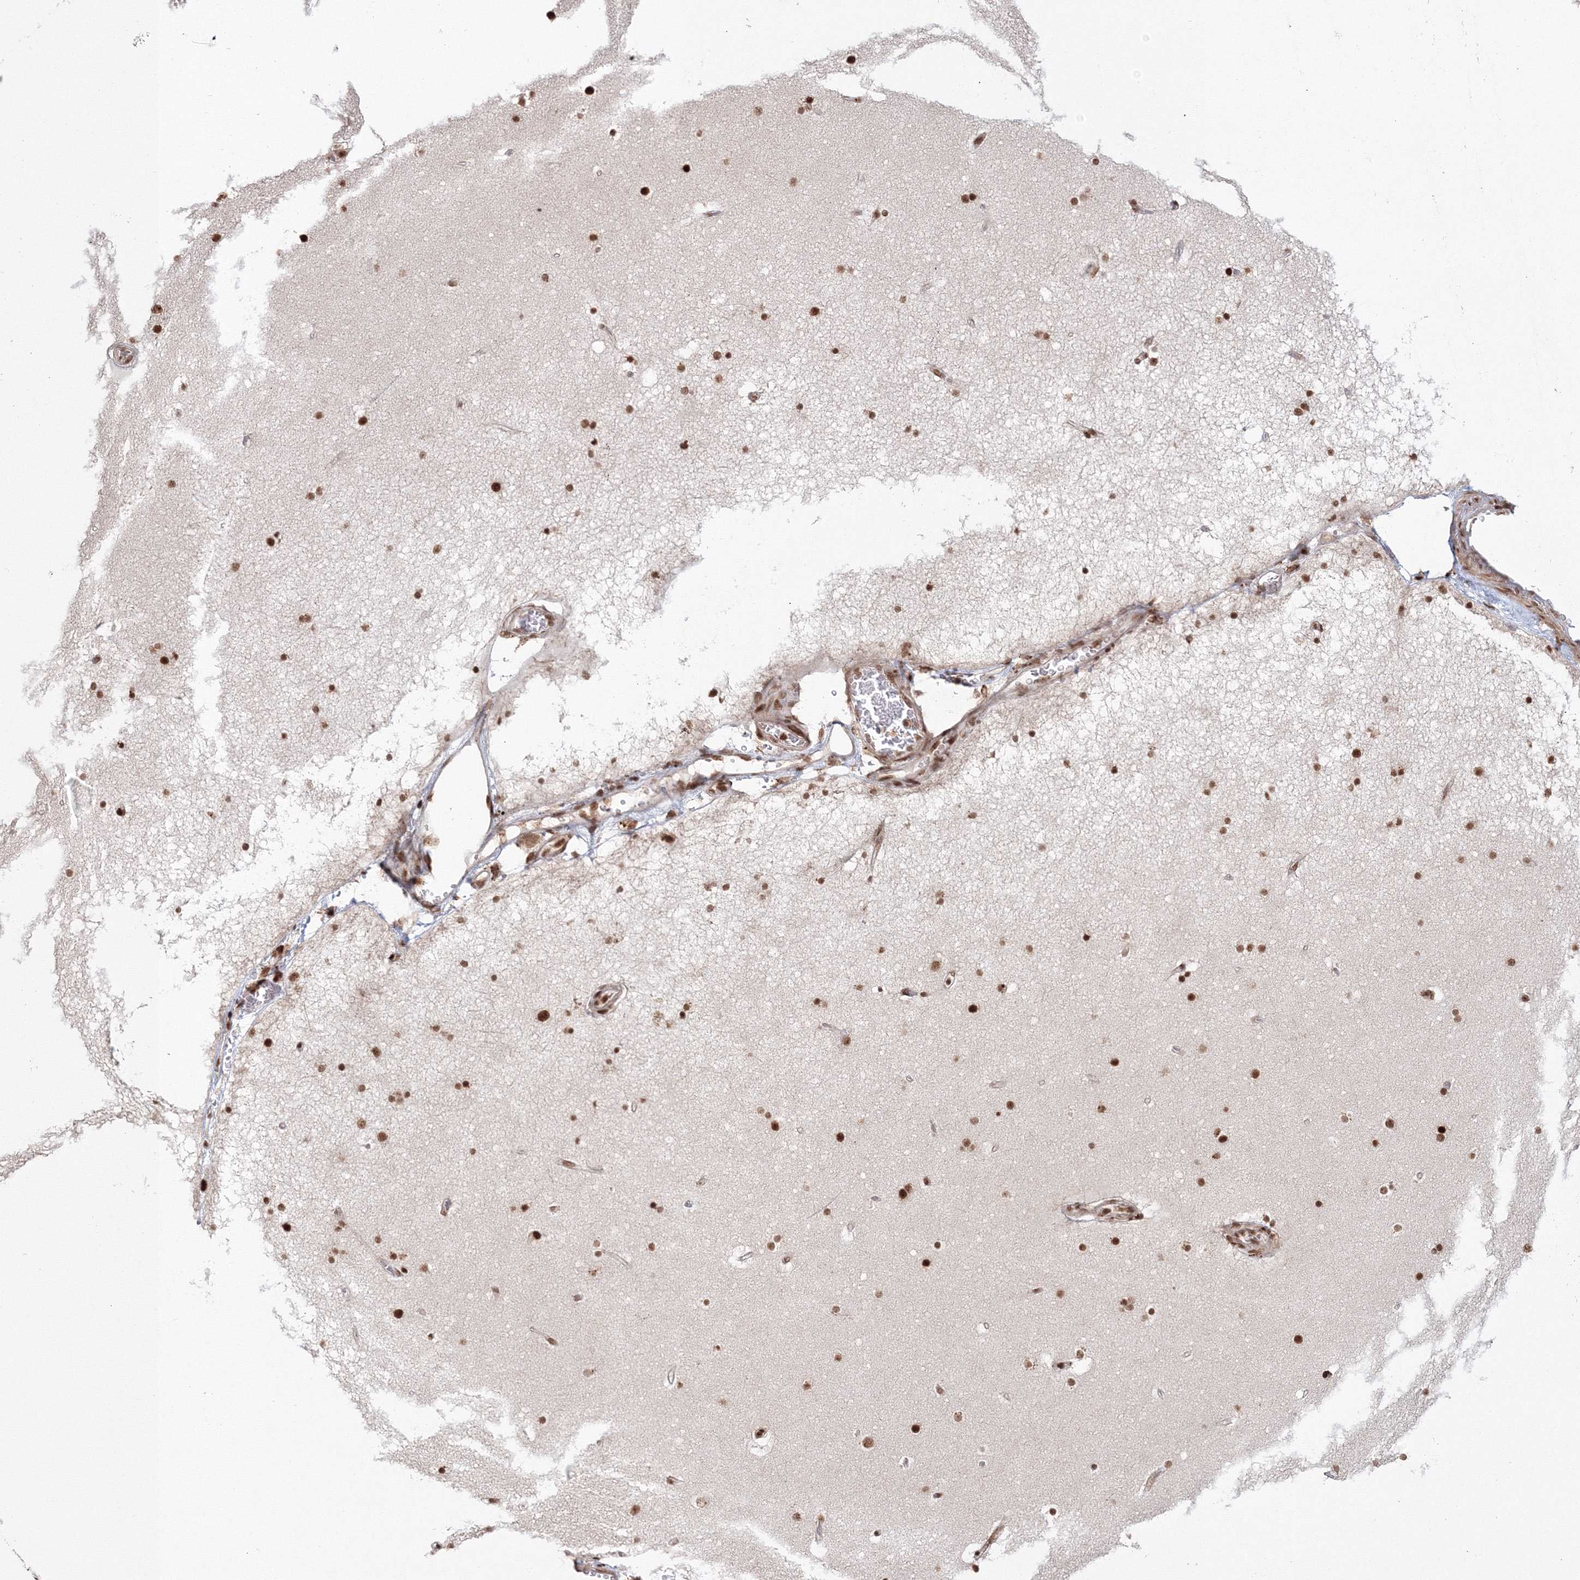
{"staining": {"intensity": "moderate", "quantity": ">75%", "location": "nuclear"}, "tissue": "cerebral cortex", "cell_type": "Endothelial cells", "image_type": "normal", "snomed": [{"axis": "morphology", "description": "Normal tissue, NOS"}, {"axis": "topography", "description": "Cerebral cortex"}], "caption": "A medium amount of moderate nuclear positivity is appreciated in approximately >75% of endothelial cells in benign cerebral cortex. (DAB IHC, brown staining for protein, blue staining for nuclei).", "gene": "KIF20A", "patient": {"sex": "male", "age": 57}}